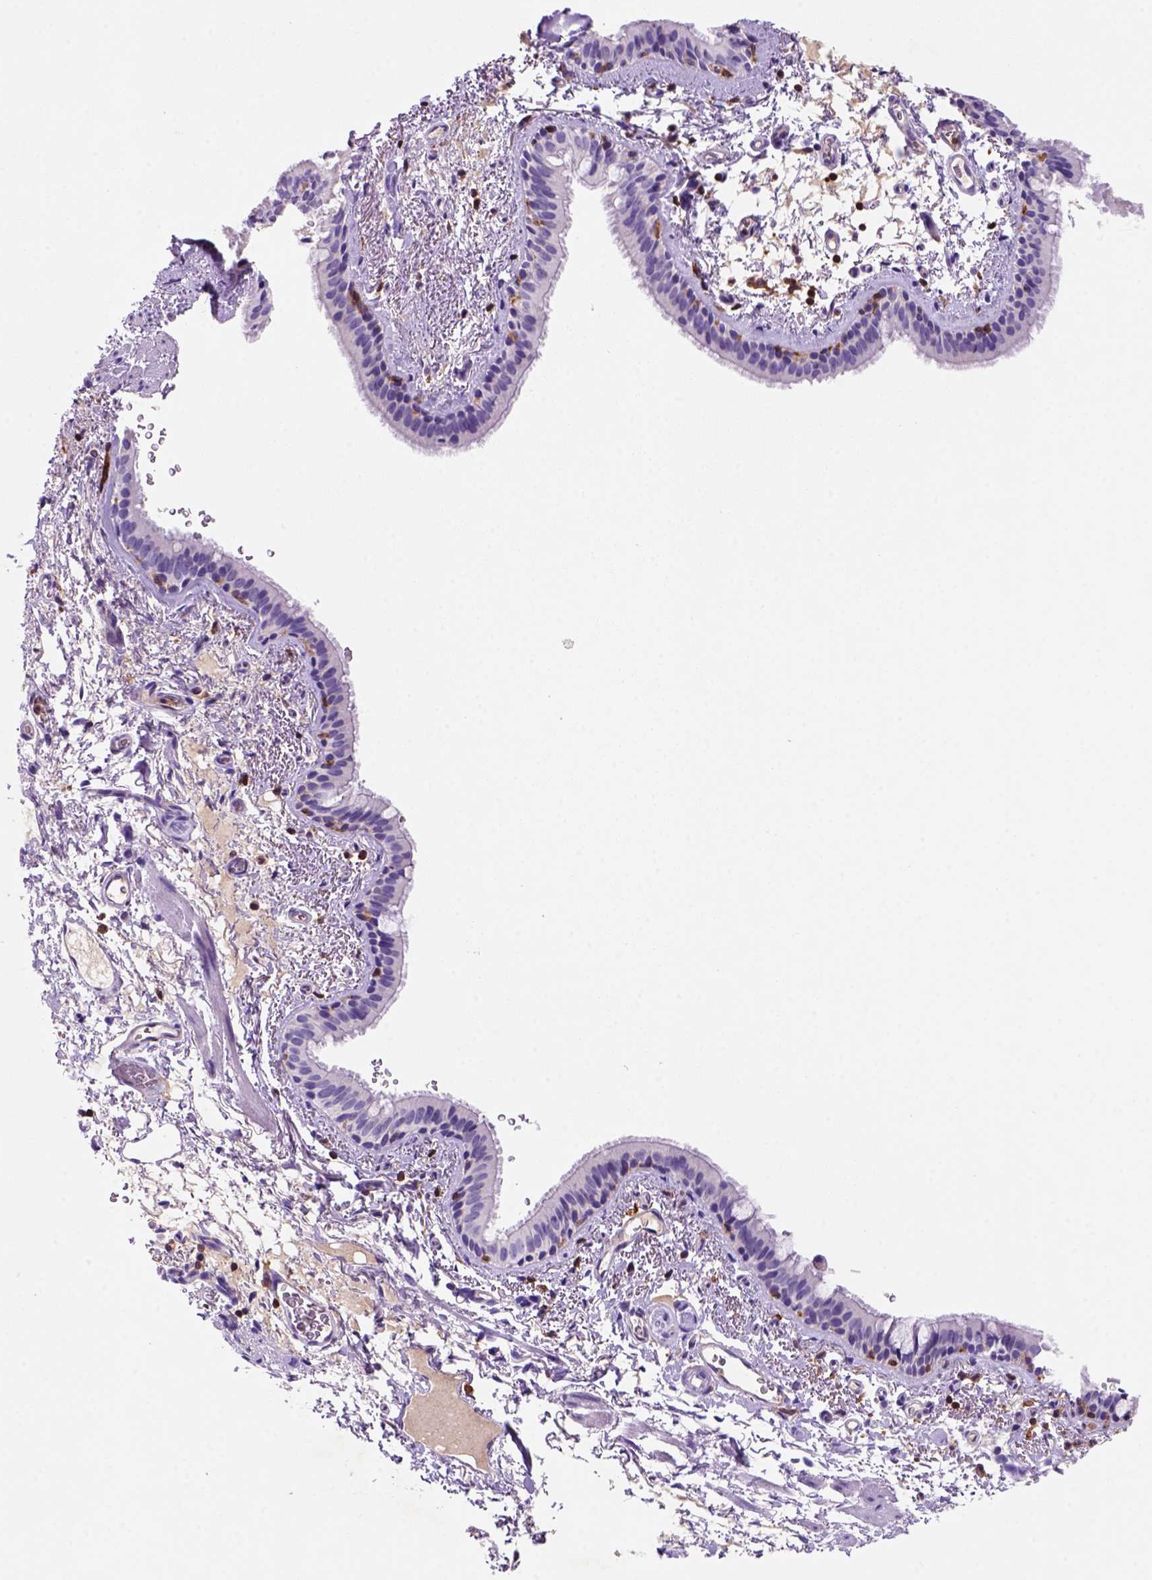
{"staining": {"intensity": "negative", "quantity": "none", "location": "none"}, "tissue": "bronchus", "cell_type": "Respiratory epithelial cells", "image_type": "normal", "snomed": [{"axis": "morphology", "description": "Normal tissue, NOS"}, {"axis": "topography", "description": "Bronchus"}], "caption": "The micrograph displays no staining of respiratory epithelial cells in normal bronchus.", "gene": "INPP5D", "patient": {"sex": "female", "age": 61}}